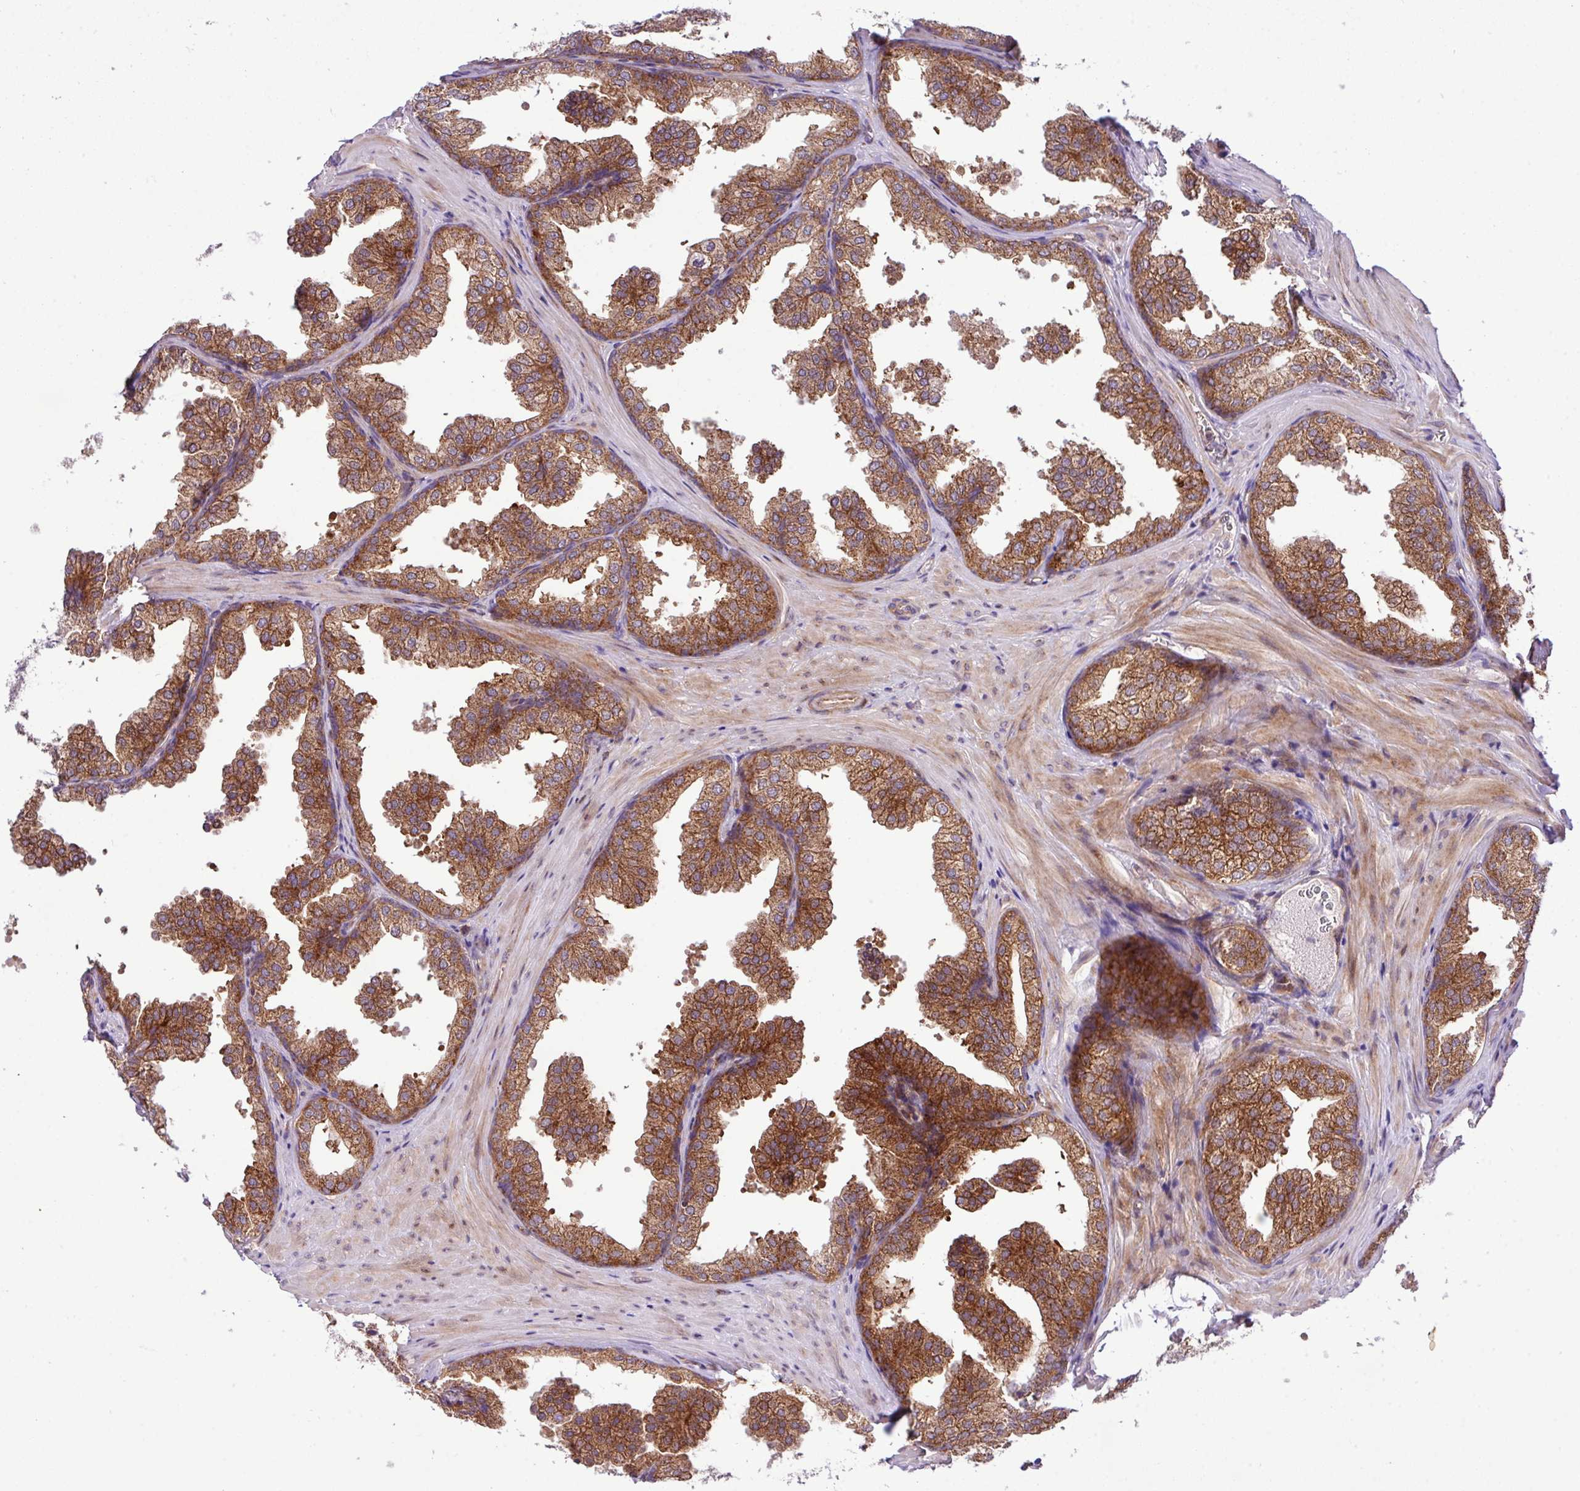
{"staining": {"intensity": "strong", "quantity": ">75%", "location": "cytoplasmic/membranous"}, "tissue": "prostate", "cell_type": "Glandular cells", "image_type": "normal", "snomed": [{"axis": "morphology", "description": "Normal tissue, NOS"}, {"axis": "topography", "description": "Prostate"}], "caption": "A histopathology image of human prostate stained for a protein shows strong cytoplasmic/membranous brown staining in glandular cells.", "gene": "B3GNT9", "patient": {"sex": "male", "age": 37}}